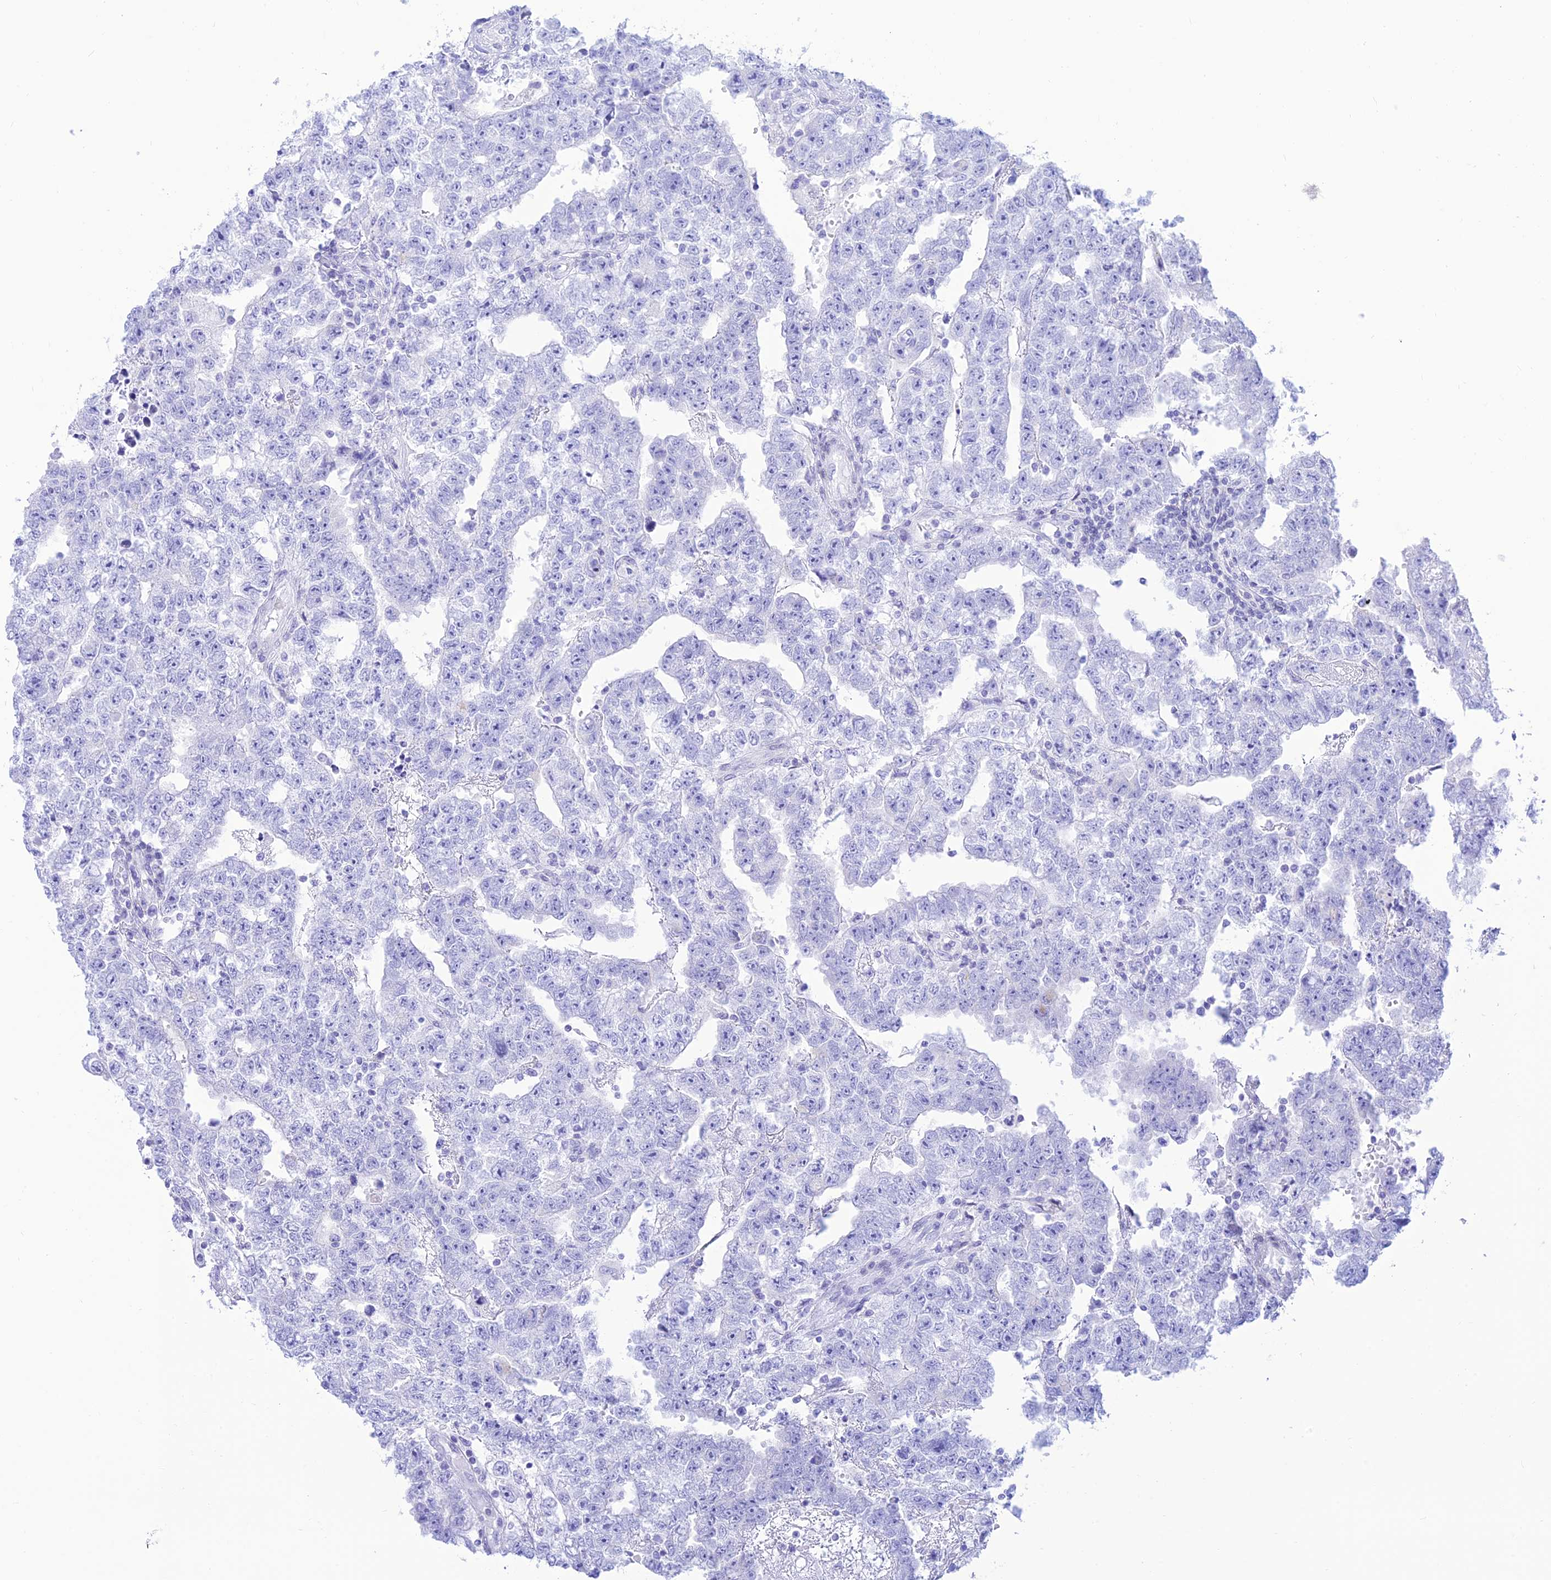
{"staining": {"intensity": "negative", "quantity": "none", "location": "none"}, "tissue": "testis cancer", "cell_type": "Tumor cells", "image_type": "cancer", "snomed": [{"axis": "morphology", "description": "Carcinoma, Embryonal, NOS"}, {"axis": "topography", "description": "Testis"}], "caption": "Immunohistochemistry photomicrograph of human embryonal carcinoma (testis) stained for a protein (brown), which demonstrates no staining in tumor cells.", "gene": "PRNP", "patient": {"sex": "male", "age": 25}}